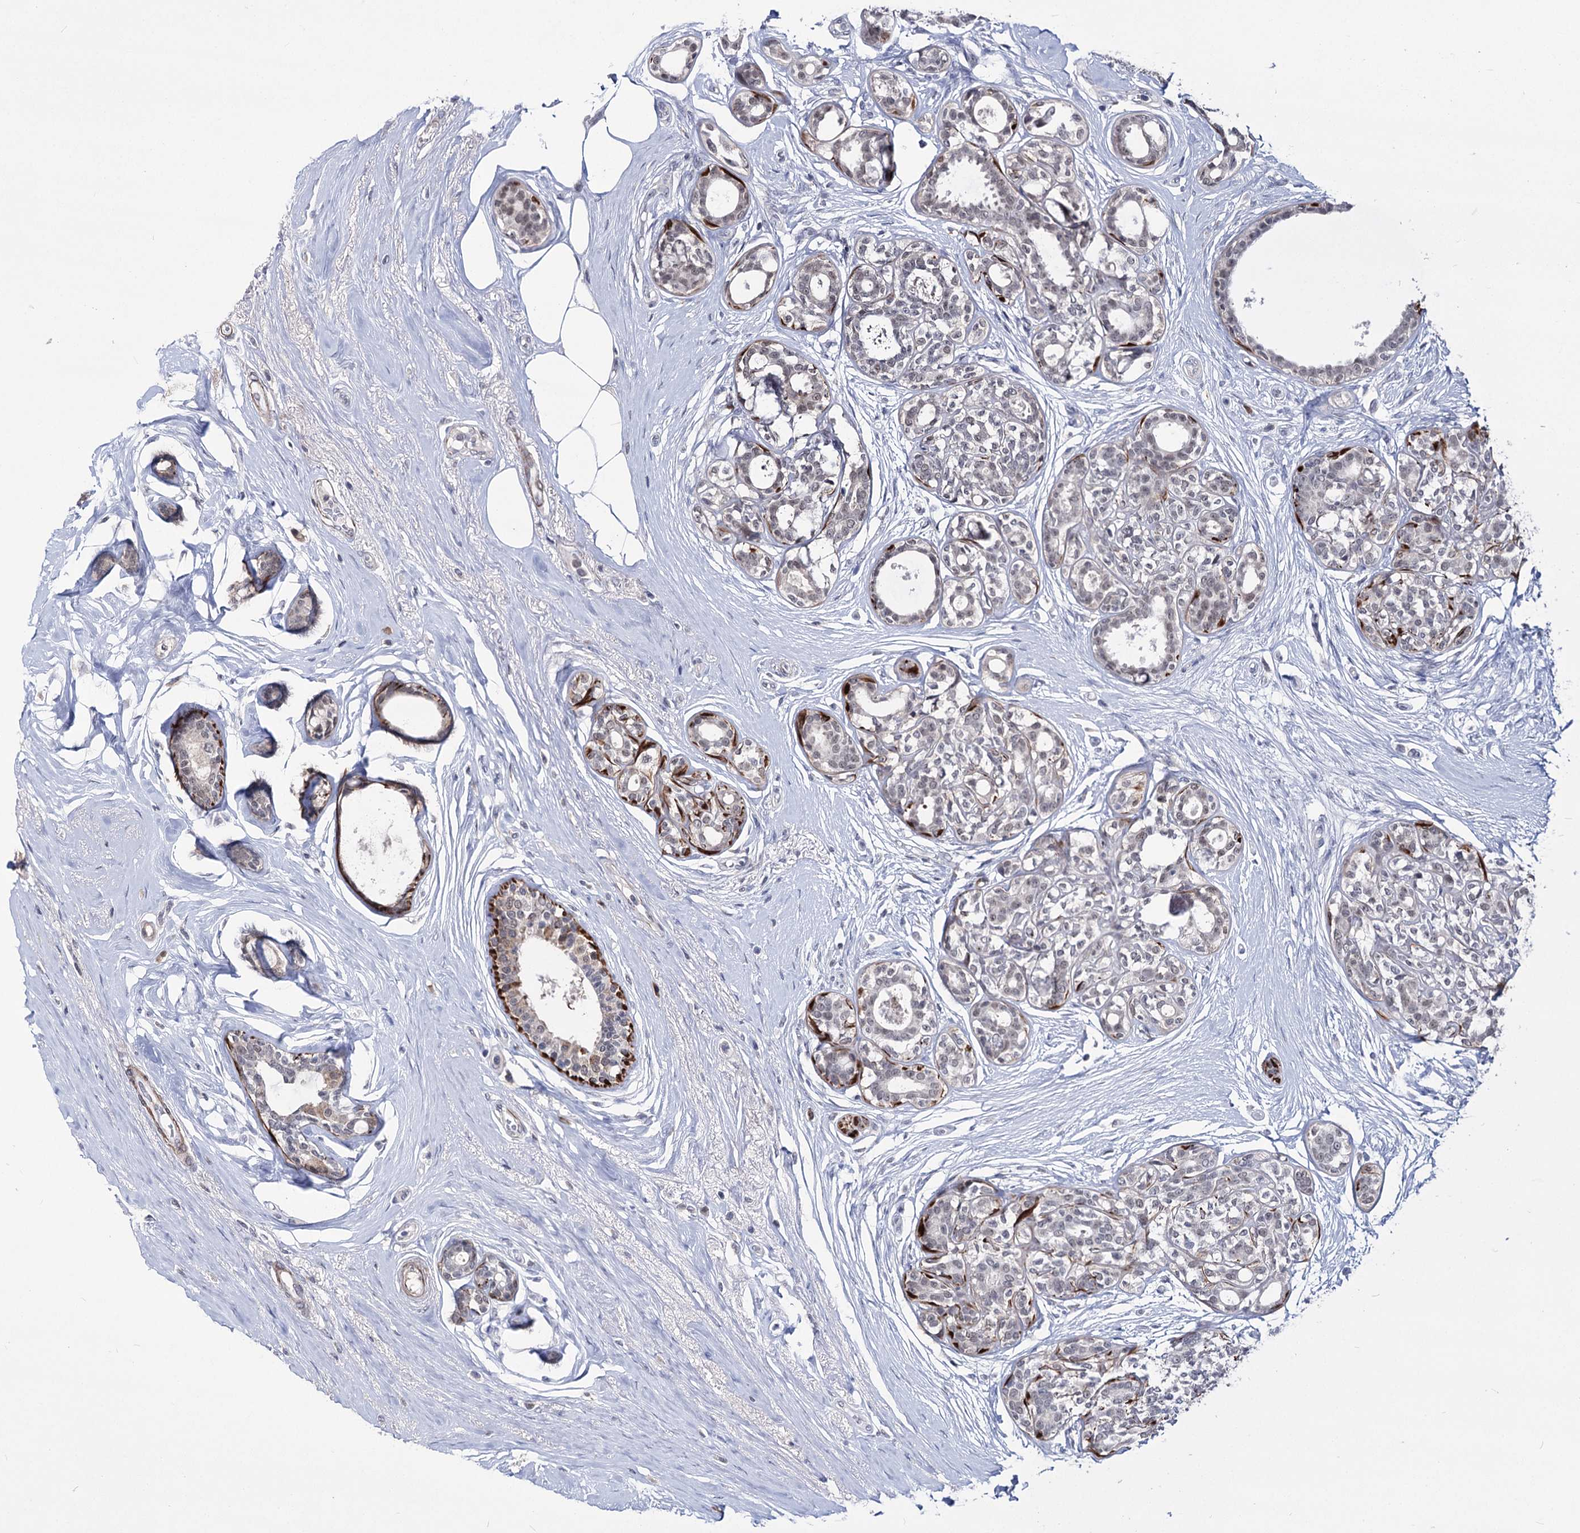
{"staining": {"intensity": "strong", "quantity": "<25%", "location": "cytoplasmic/membranous"}, "tissue": "breast cancer", "cell_type": "Tumor cells", "image_type": "cancer", "snomed": [{"axis": "morphology", "description": "Lobular carcinoma"}, {"axis": "topography", "description": "Breast"}], "caption": "Protein expression analysis of breast cancer (lobular carcinoma) reveals strong cytoplasmic/membranous staining in approximately <25% of tumor cells.", "gene": "PPRC1", "patient": {"sex": "female", "age": 51}}